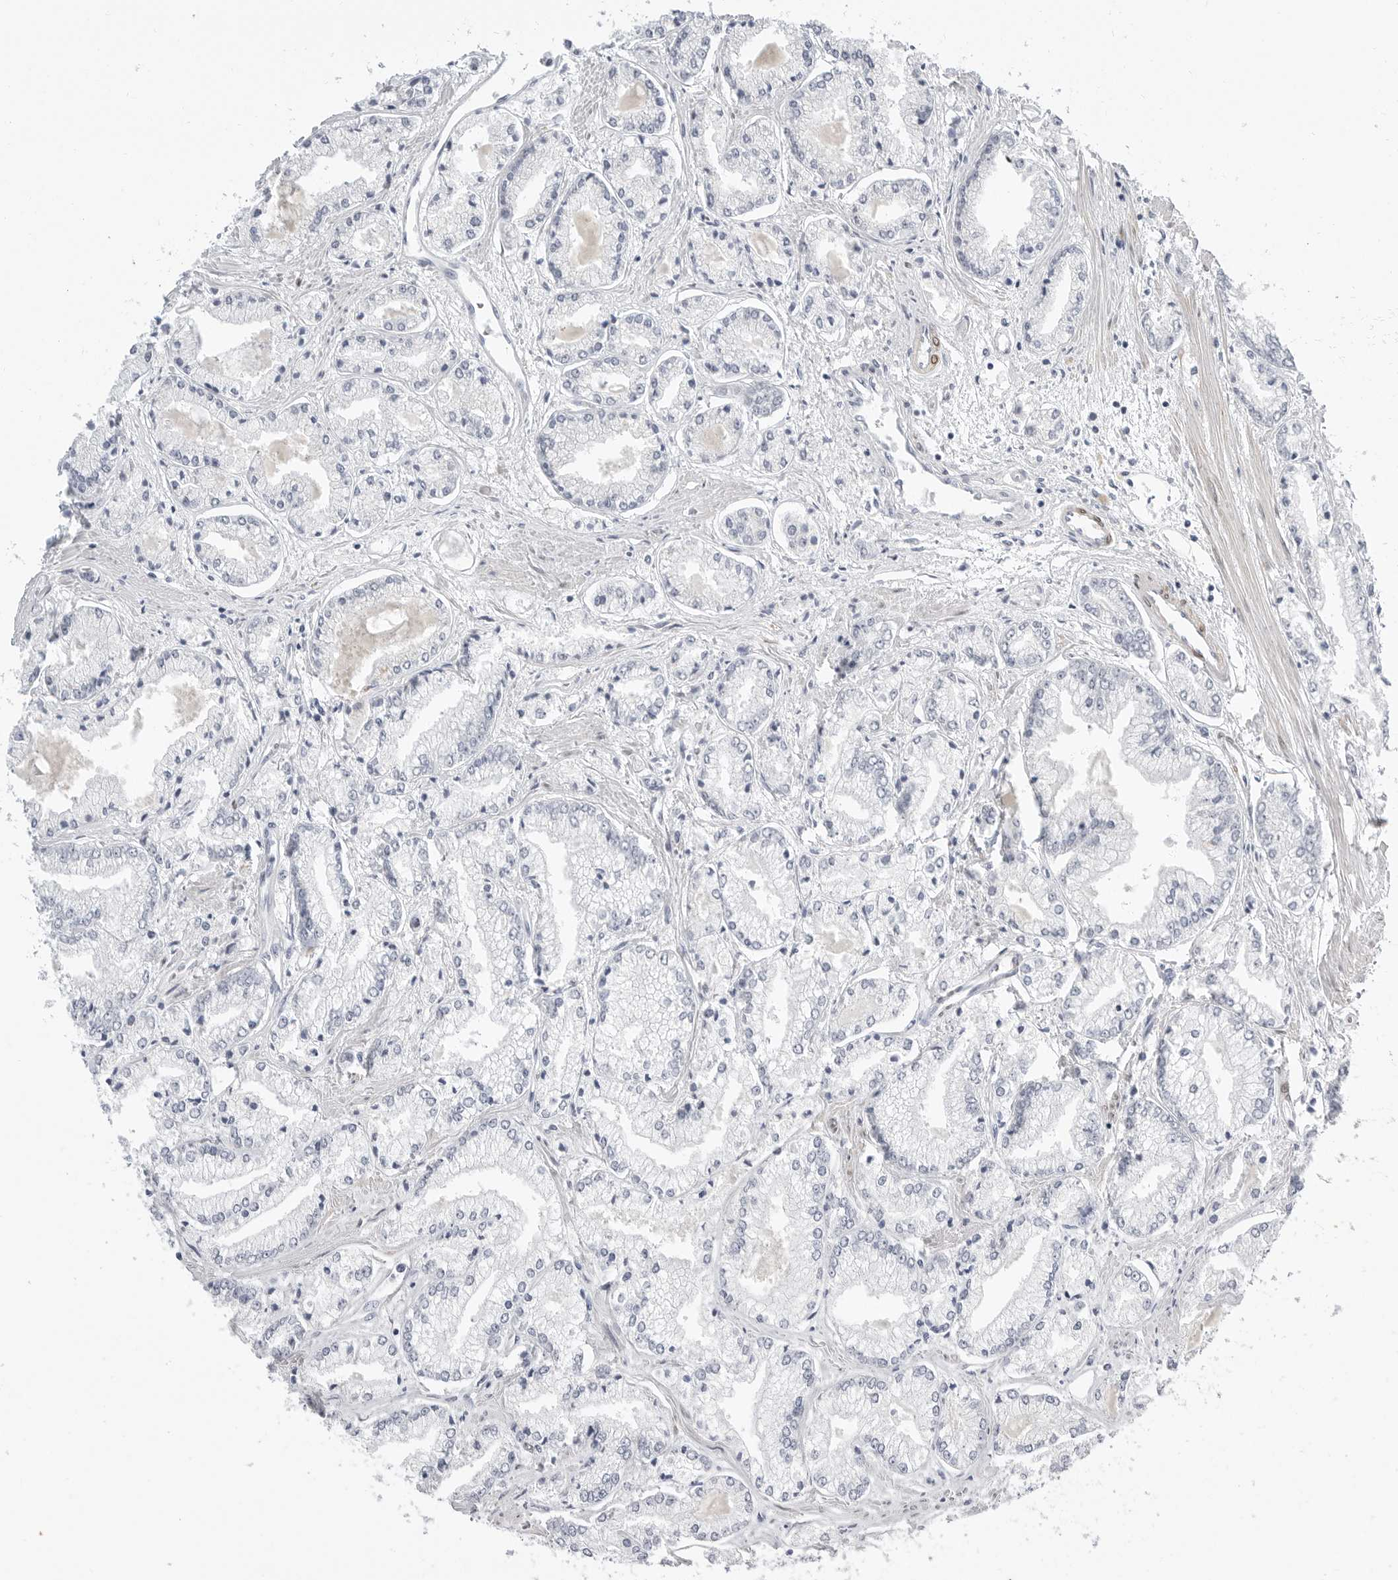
{"staining": {"intensity": "negative", "quantity": "none", "location": "none"}, "tissue": "prostate cancer", "cell_type": "Tumor cells", "image_type": "cancer", "snomed": [{"axis": "morphology", "description": "Adenocarcinoma, Low grade"}, {"axis": "topography", "description": "Prostate"}], "caption": "Micrograph shows no significant protein staining in tumor cells of low-grade adenocarcinoma (prostate). (Brightfield microscopy of DAB (3,3'-diaminobenzidine) immunohistochemistry (IHC) at high magnification).", "gene": "PLN", "patient": {"sex": "male", "age": 52}}